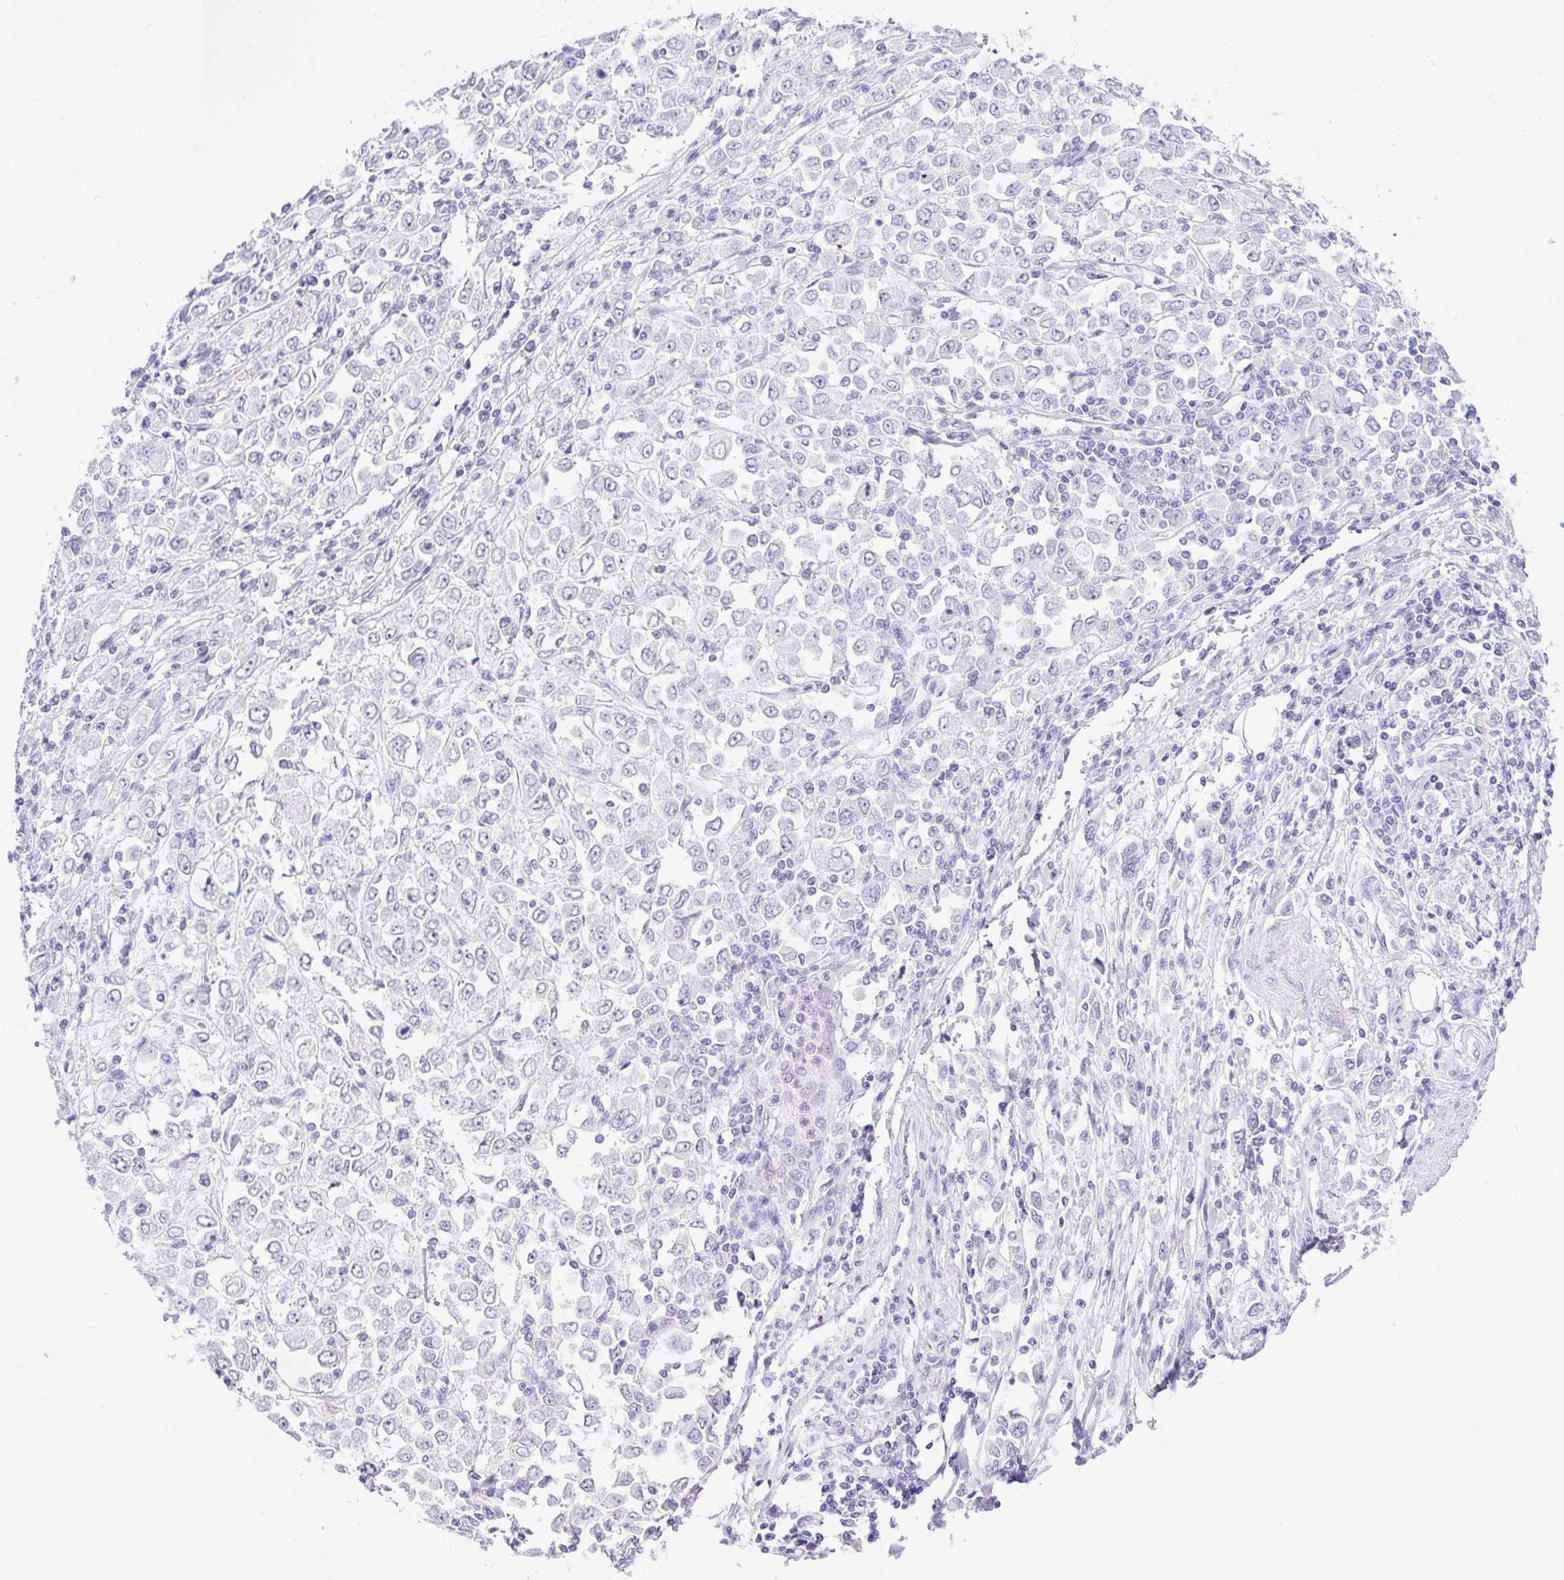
{"staining": {"intensity": "negative", "quantity": "none", "location": "none"}, "tissue": "stomach cancer", "cell_type": "Tumor cells", "image_type": "cancer", "snomed": [{"axis": "morphology", "description": "Adenocarcinoma, NOS"}, {"axis": "topography", "description": "Stomach, upper"}], "caption": "Immunohistochemistry histopathology image of human stomach adenocarcinoma stained for a protein (brown), which shows no positivity in tumor cells.", "gene": "PAX8", "patient": {"sex": "male", "age": 70}}